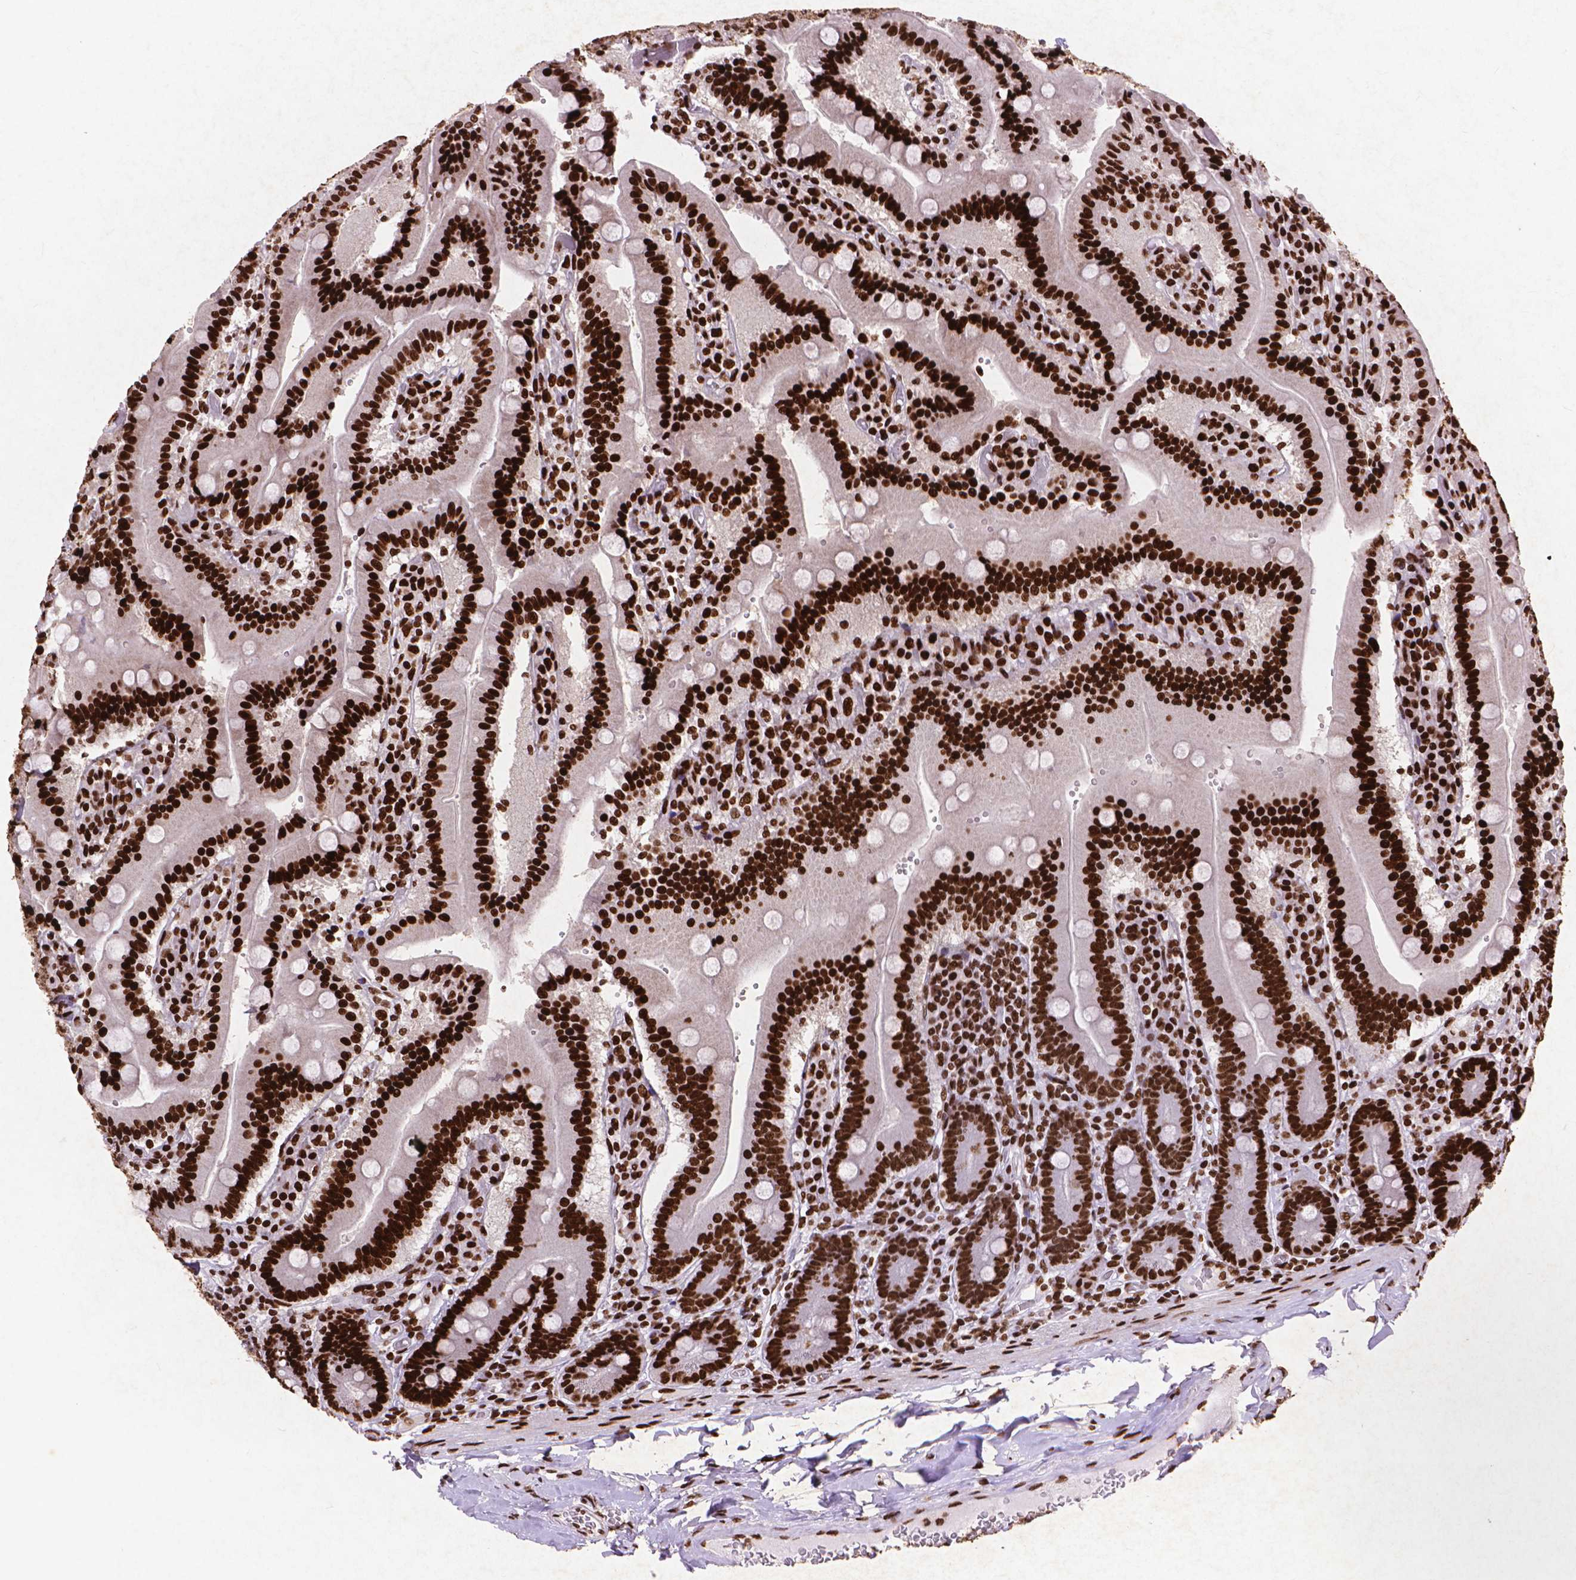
{"staining": {"intensity": "strong", "quantity": ">75%", "location": "cytoplasmic/membranous,nuclear"}, "tissue": "duodenum", "cell_type": "Glandular cells", "image_type": "normal", "snomed": [{"axis": "morphology", "description": "Normal tissue, NOS"}, {"axis": "topography", "description": "Duodenum"}], "caption": "Immunohistochemistry of normal duodenum reveals high levels of strong cytoplasmic/membranous,nuclear positivity in approximately >75% of glandular cells.", "gene": "CITED2", "patient": {"sex": "female", "age": 62}}